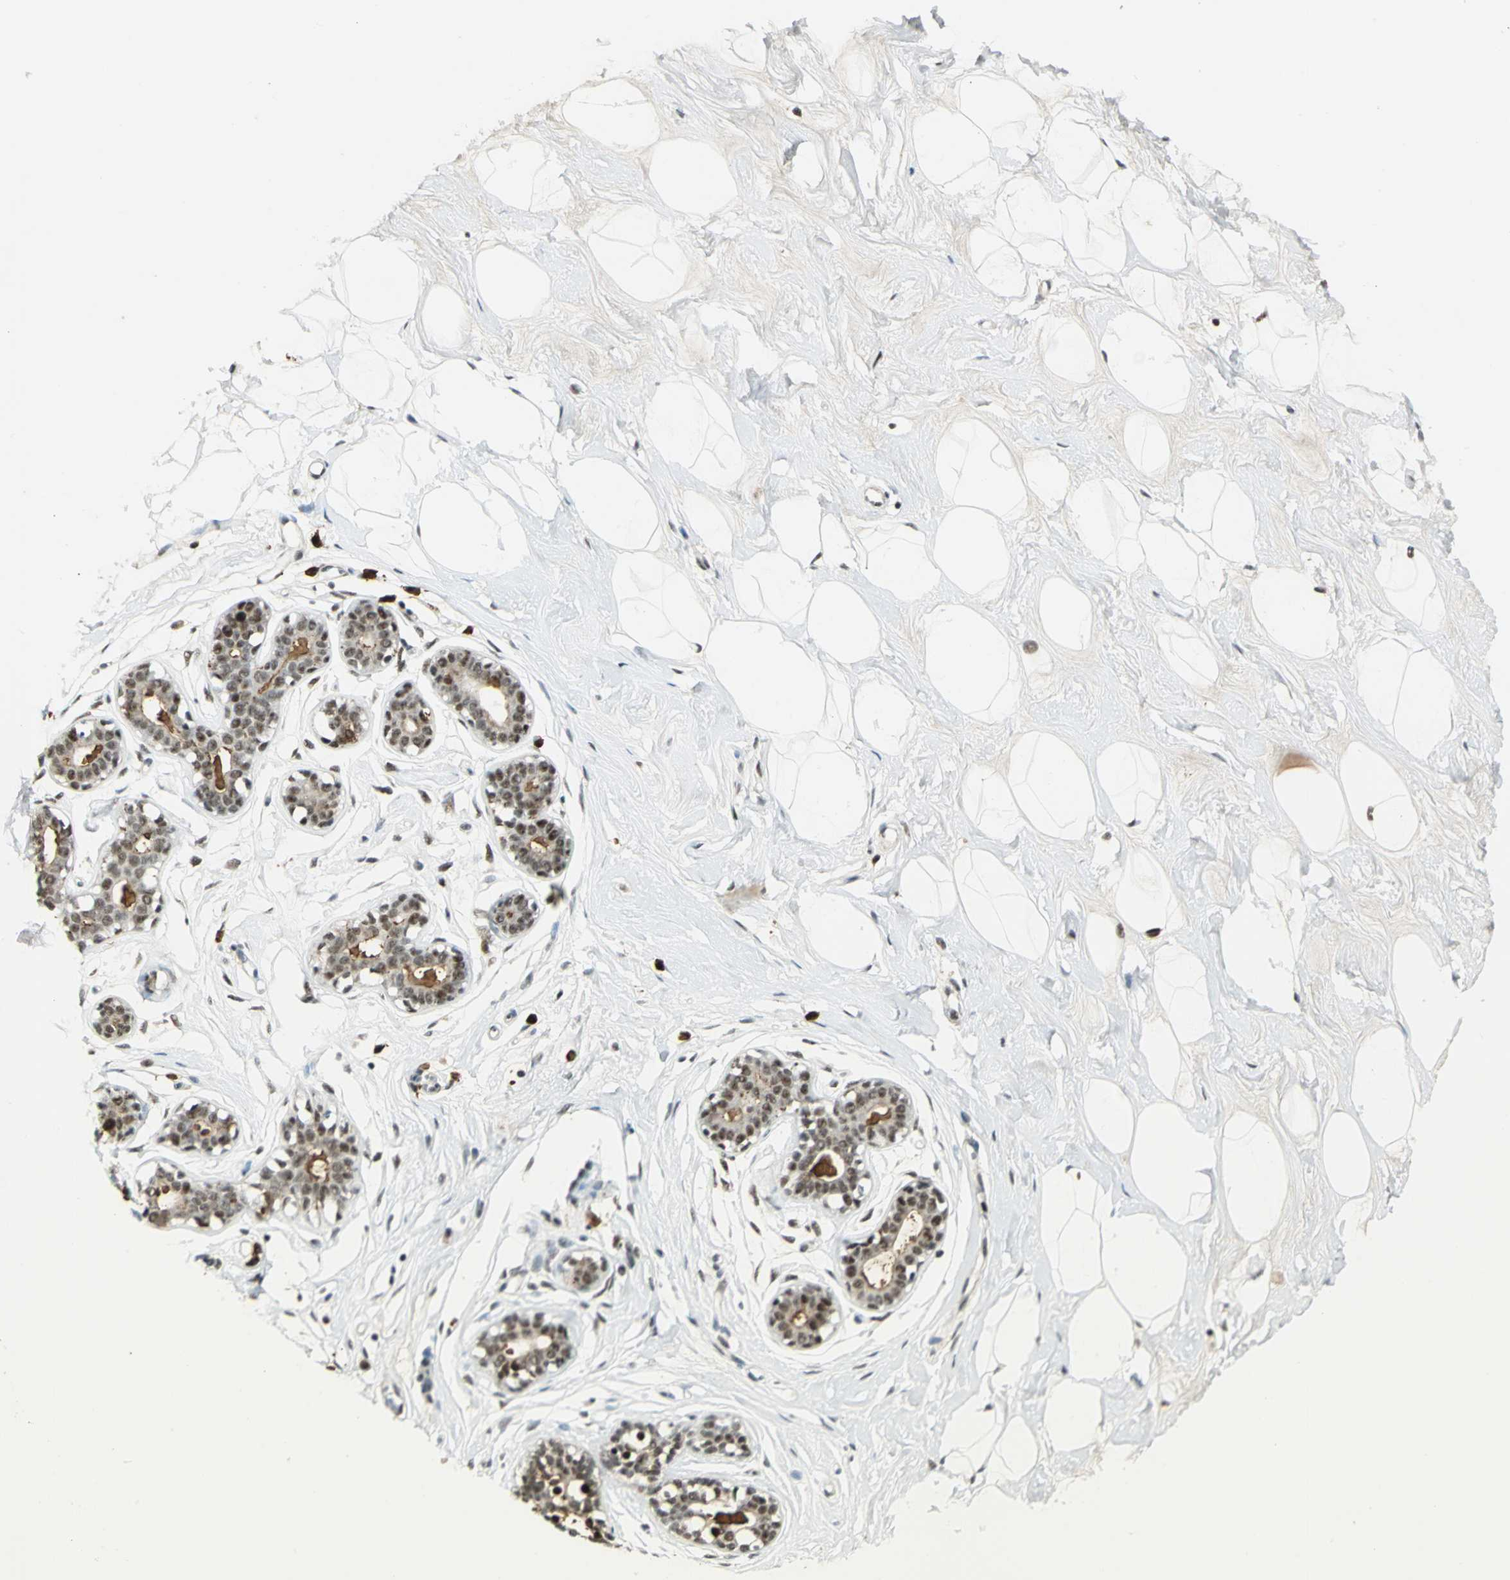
{"staining": {"intensity": "weak", "quantity": "<25%", "location": "nuclear"}, "tissue": "breast", "cell_type": "Adipocytes", "image_type": "normal", "snomed": [{"axis": "morphology", "description": "Normal tissue, NOS"}, {"axis": "topography", "description": "Breast"}], "caption": "Unremarkable breast was stained to show a protein in brown. There is no significant positivity in adipocytes. The staining is performed using DAB (3,3'-diaminobenzidine) brown chromogen with nuclei counter-stained in using hematoxylin.", "gene": "CCNT1", "patient": {"sex": "female", "age": 23}}